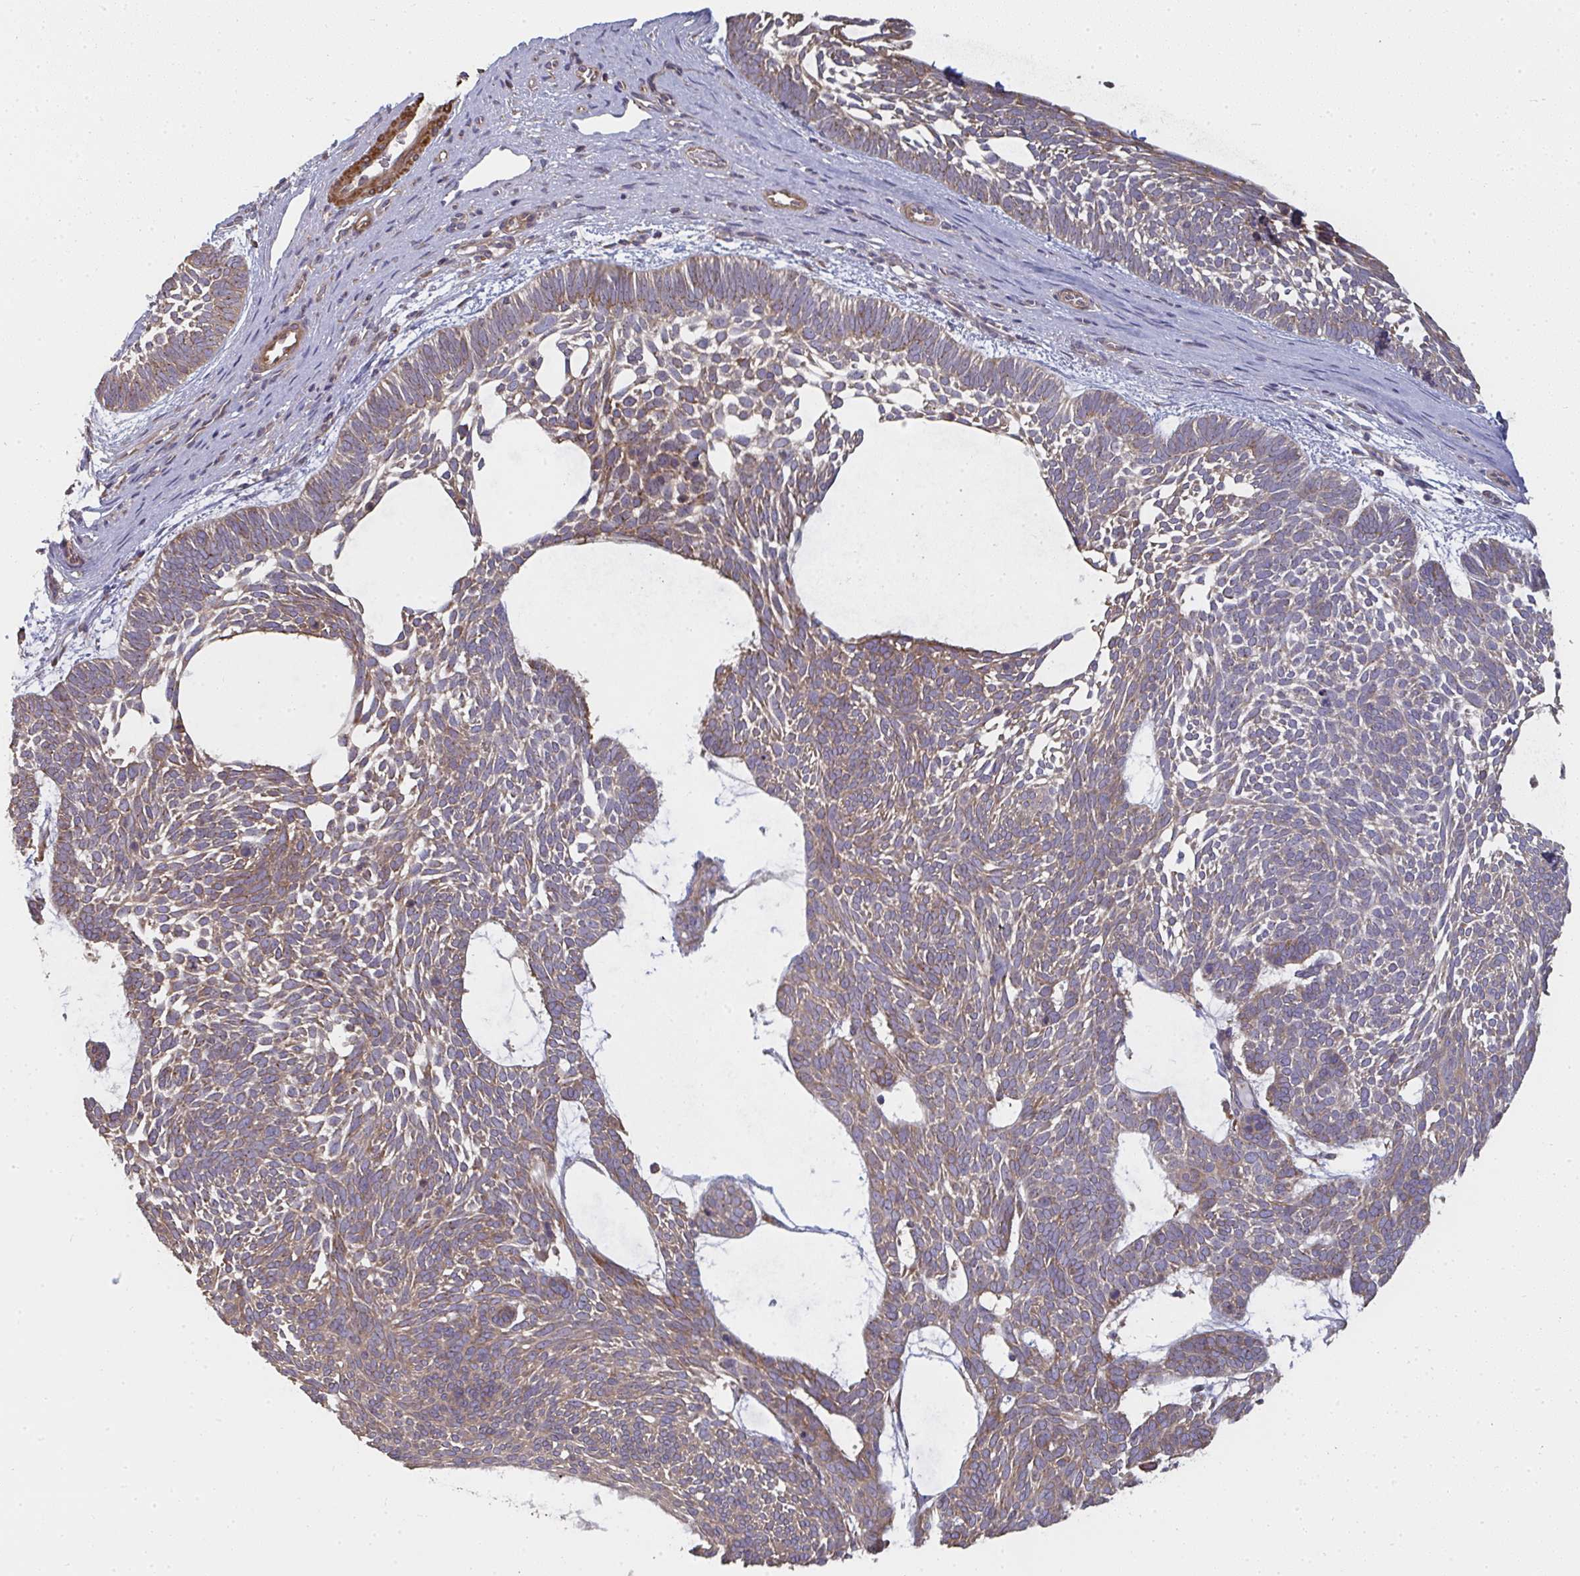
{"staining": {"intensity": "weak", "quantity": "25%-75%", "location": "cytoplasmic/membranous"}, "tissue": "skin cancer", "cell_type": "Tumor cells", "image_type": "cancer", "snomed": [{"axis": "morphology", "description": "Basal cell carcinoma"}, {"axis": "topography", "description": "Skin"}, {"axis": "topography", "description": "Skin of face"}], "caption": "Human skin cancer (basal cell carcinoma) stained for a protein (brown) exhibits weak cytoplasmic/membranous positive positivity in about 25%-75% of tumor cells.", "gene": "ZFYVE28", "patient": {"sex": "male", "age": 83}}